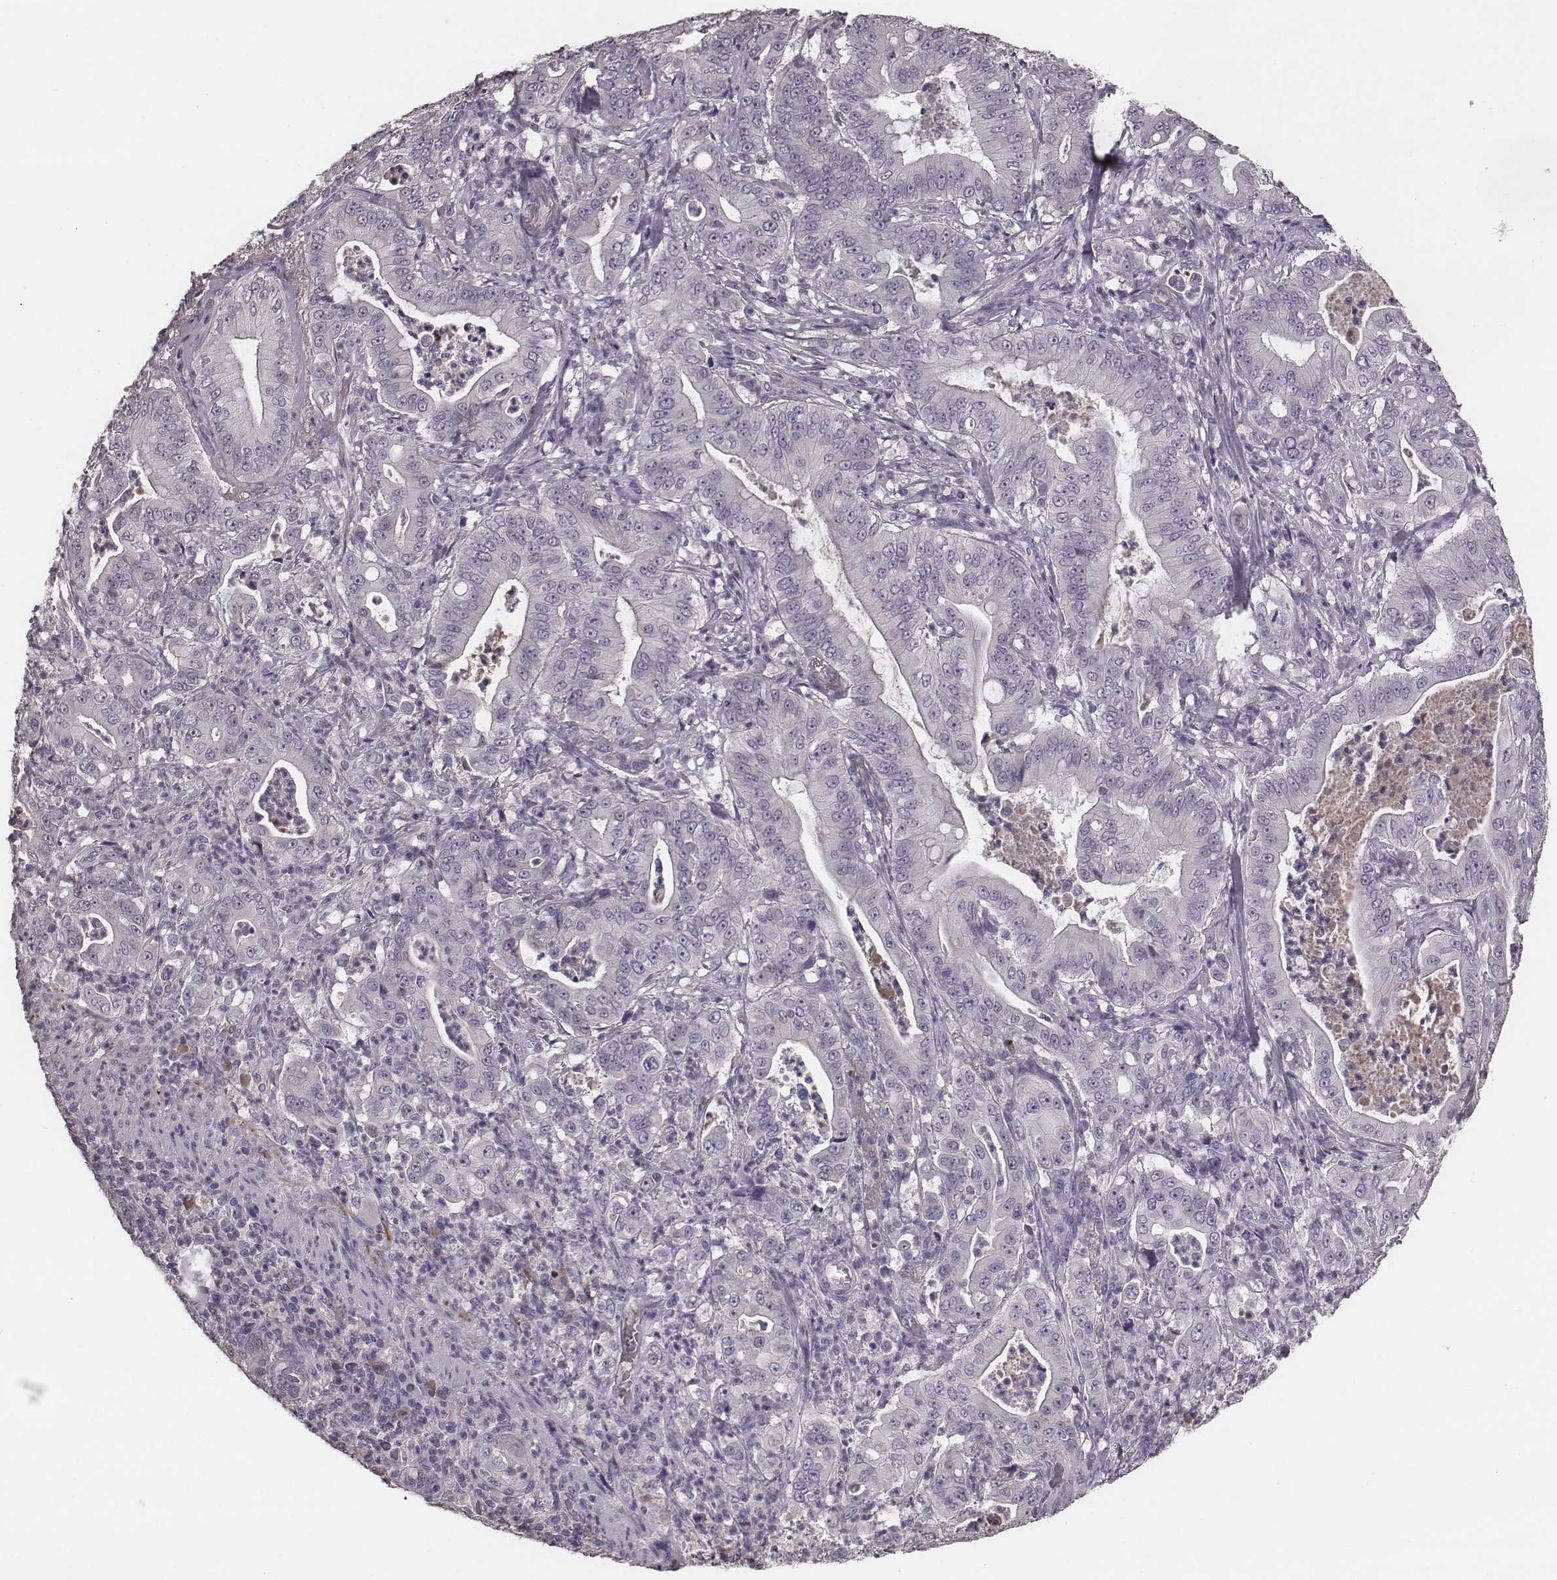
{"staining": {"intensity": "negative", "quantity": "none", "location": "none"}, "tissue": "pancreatic cancer", "cell_type": "Tumor cells", "image_type": "cancer", "snomed": [{"axis": "morphology", "description": "Adenocarcinoma, NOS"}, {"axis": "topography", "description": "Pancreas"}], "caption": "There is no significant expression in tumor cells of pancreatic adenocarcinoma.", "gene": "SMIM24", "patient": {"sex": "male", "age": 71}}